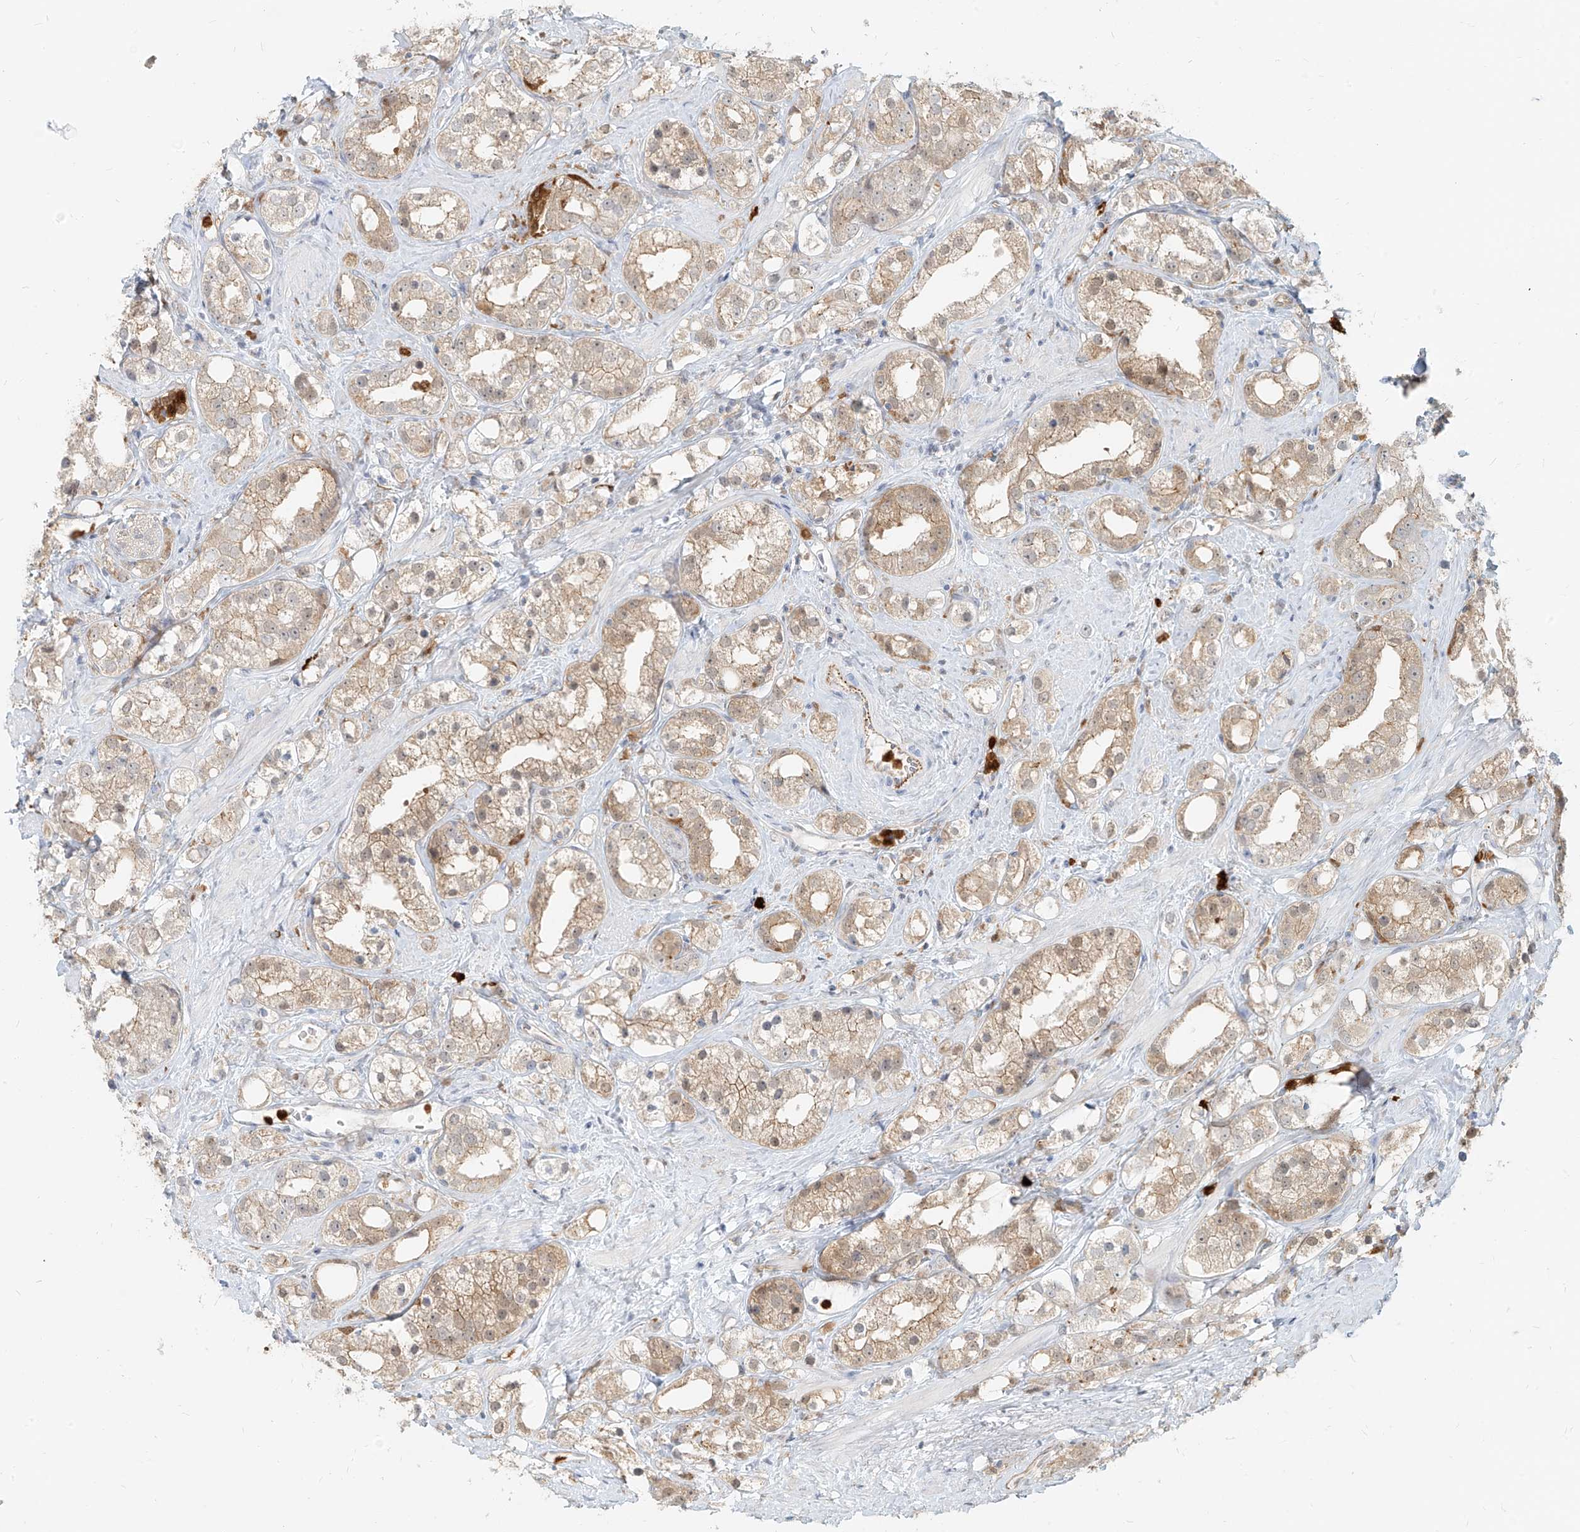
{"staining": {"intensity": "weak", "quantity": ">75%", "location": "cytoplasmic/membranous"}, "tissue": "prostate cancer", "cell_type": "Tumor cells", "image_type": "cancer", "snomed": [{"axis": "morphology", "description": "Adenocarcinoma, NOS"}, {"axis": "topography", "description": "Prostate"}], "caption": "Weak cytoplasmic/membranous expression for a protein is appreciated in about >75% of tumor cells of prostate cancer using immunohistochemistry (IHC).", "gene": "PGD", "patient": {"sex": "male", "age": 79}}